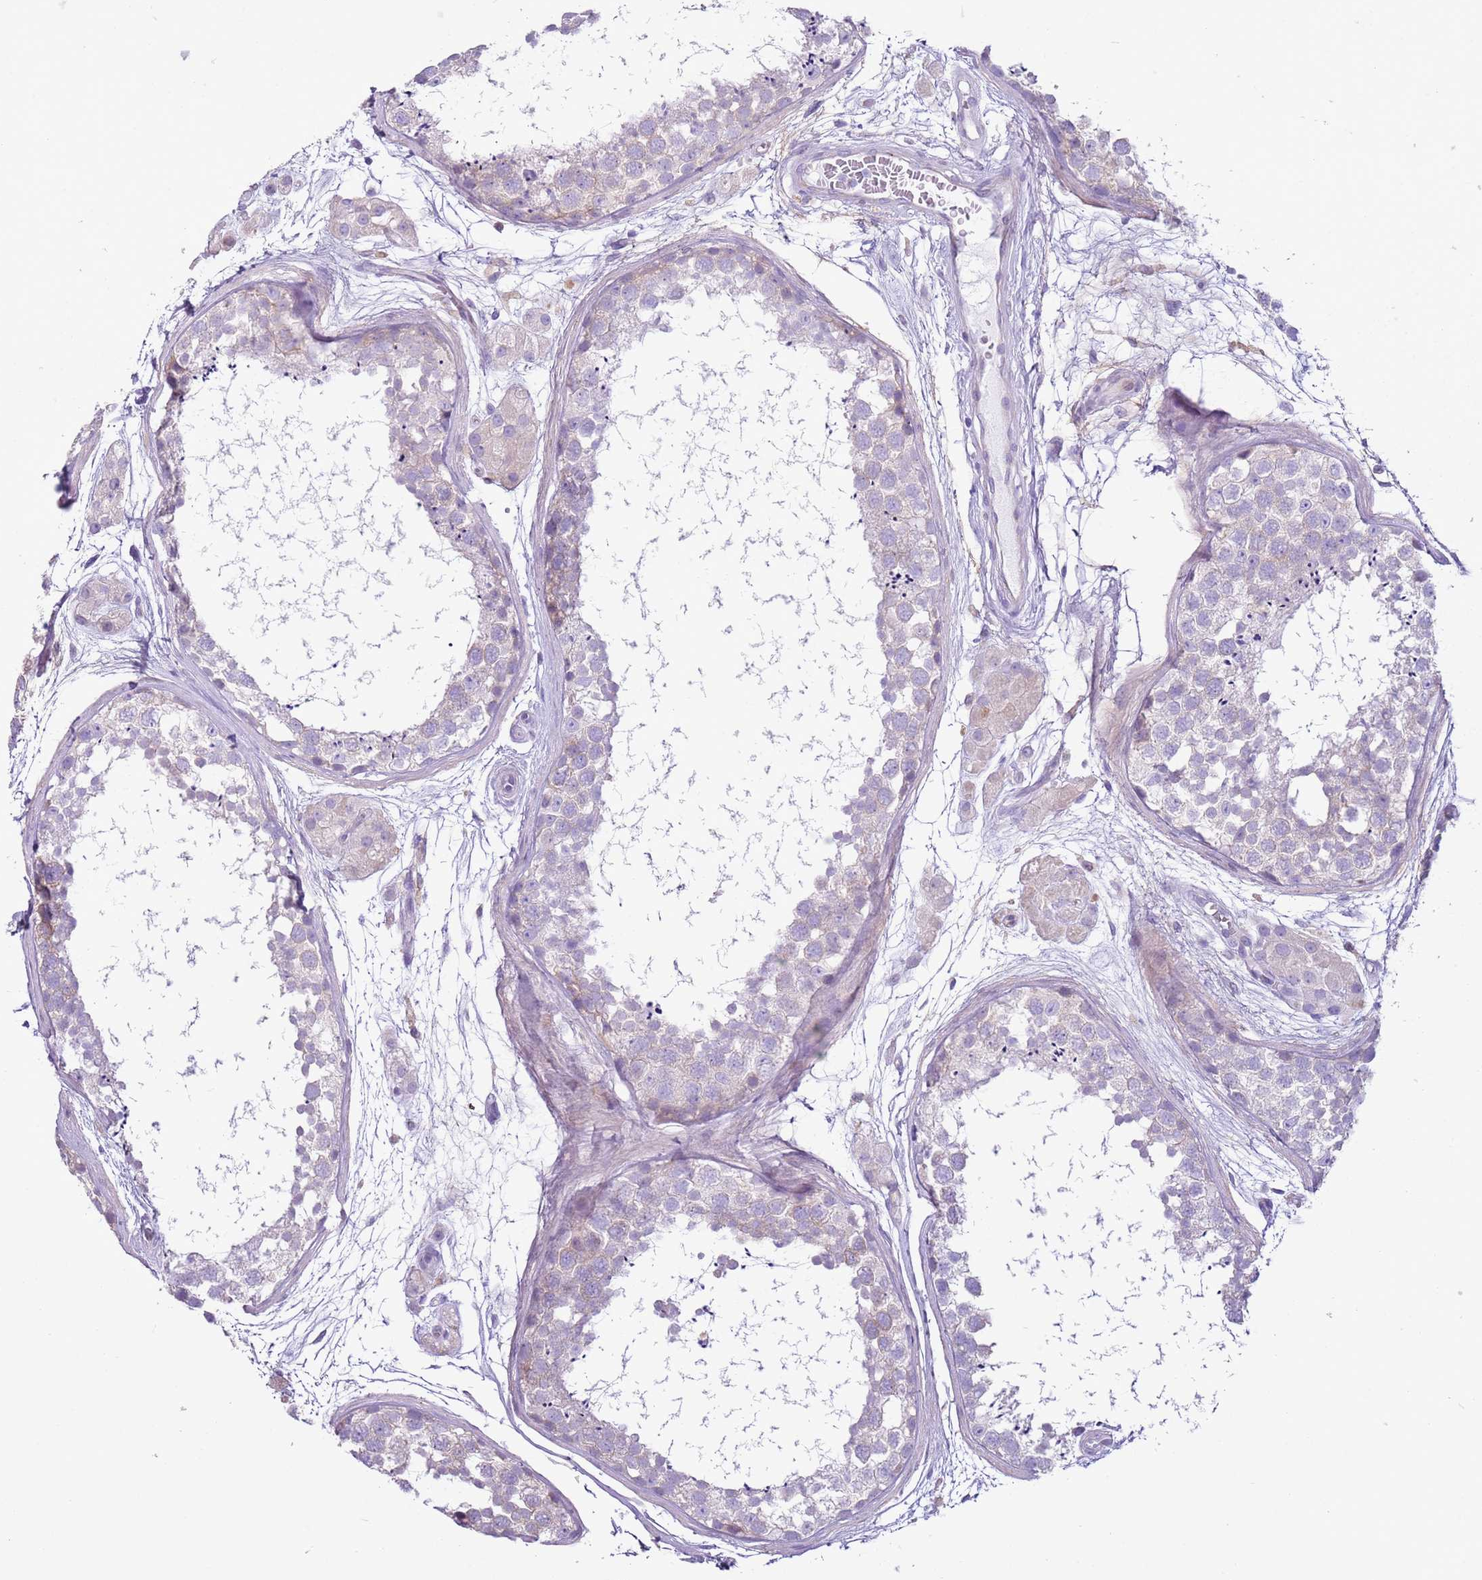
{"staining": {"intensity": "weak", "quantity": "25%-75%", "location": "cytoplasmic/membranous"}, "tissue": "testis", "cell_type": "Cells in seminiferous ducts", "image_type": "normal", "snomed": [{"axis": "morphology", "description": "Normal tissue, NOS"}, {"axis": "topography", "description": "Testis"}], "caption": "Human testis stained for a protein (brown) reveals weak cytoplasmic/membranous positive expression in about 25%-75% of cells in seminiferous ducts.", "gene": "OAF", "patient": {"sex": "male", "age": 56}}